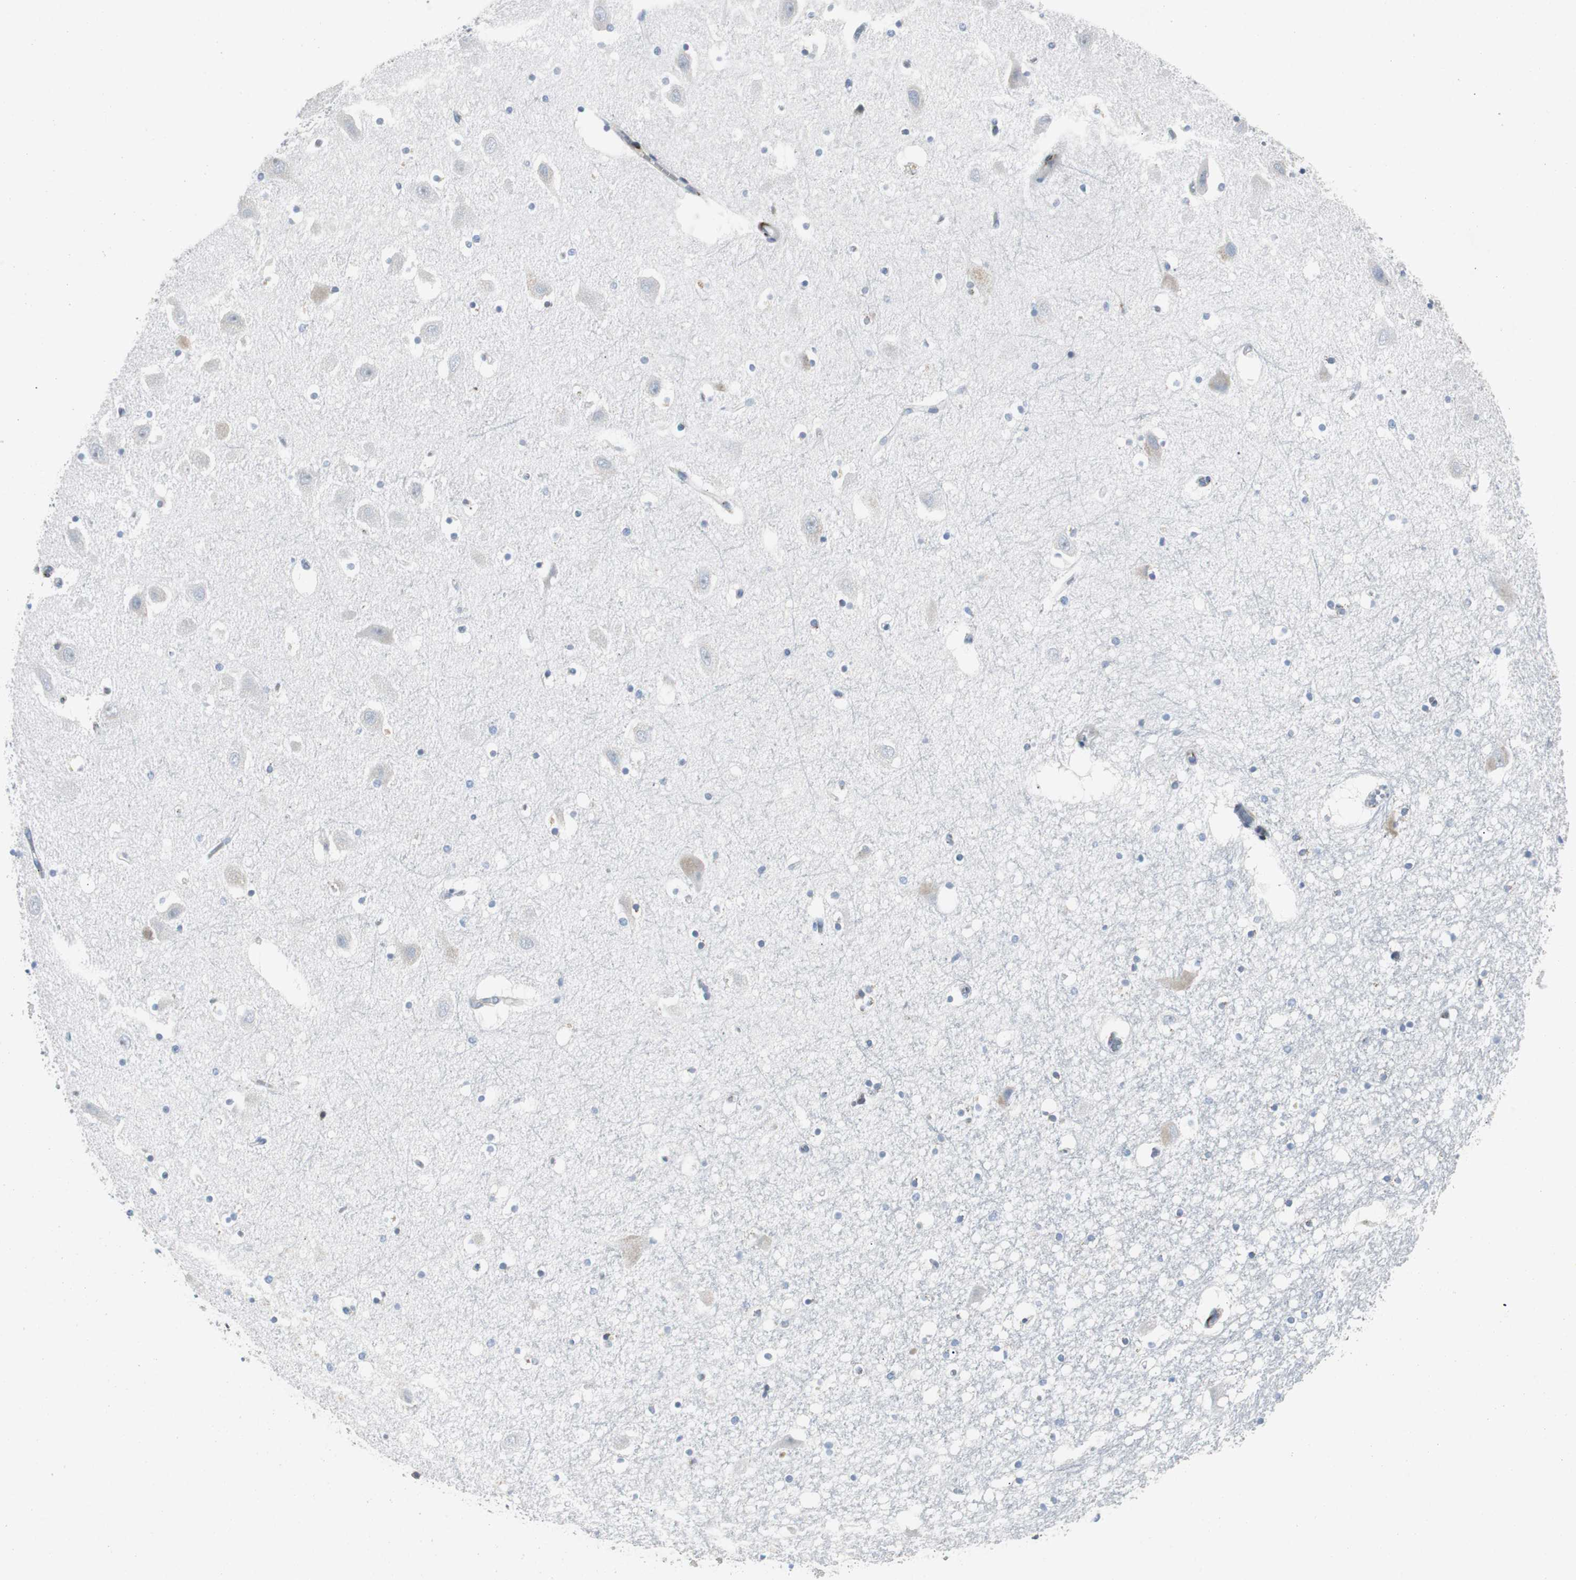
{"staining": {"intensity": "negative", "quantity": "none", "location": "none"}, "tissue": "hippocampus", "cell_type": "Glial cells", "image_type": "normal", "snomed": [{"axis": "morphology", "description": "Normal tissue, NOS"}, {"axis": "topography", "description": "Hippocampus"}], "caption": "IHC micrograph of unremarkable hippocampus stained for a protein (brown), which demonstrates no positivity in glial cells.", "gene": "BBC3", "patient": {"sex": "male", "age": 45}}